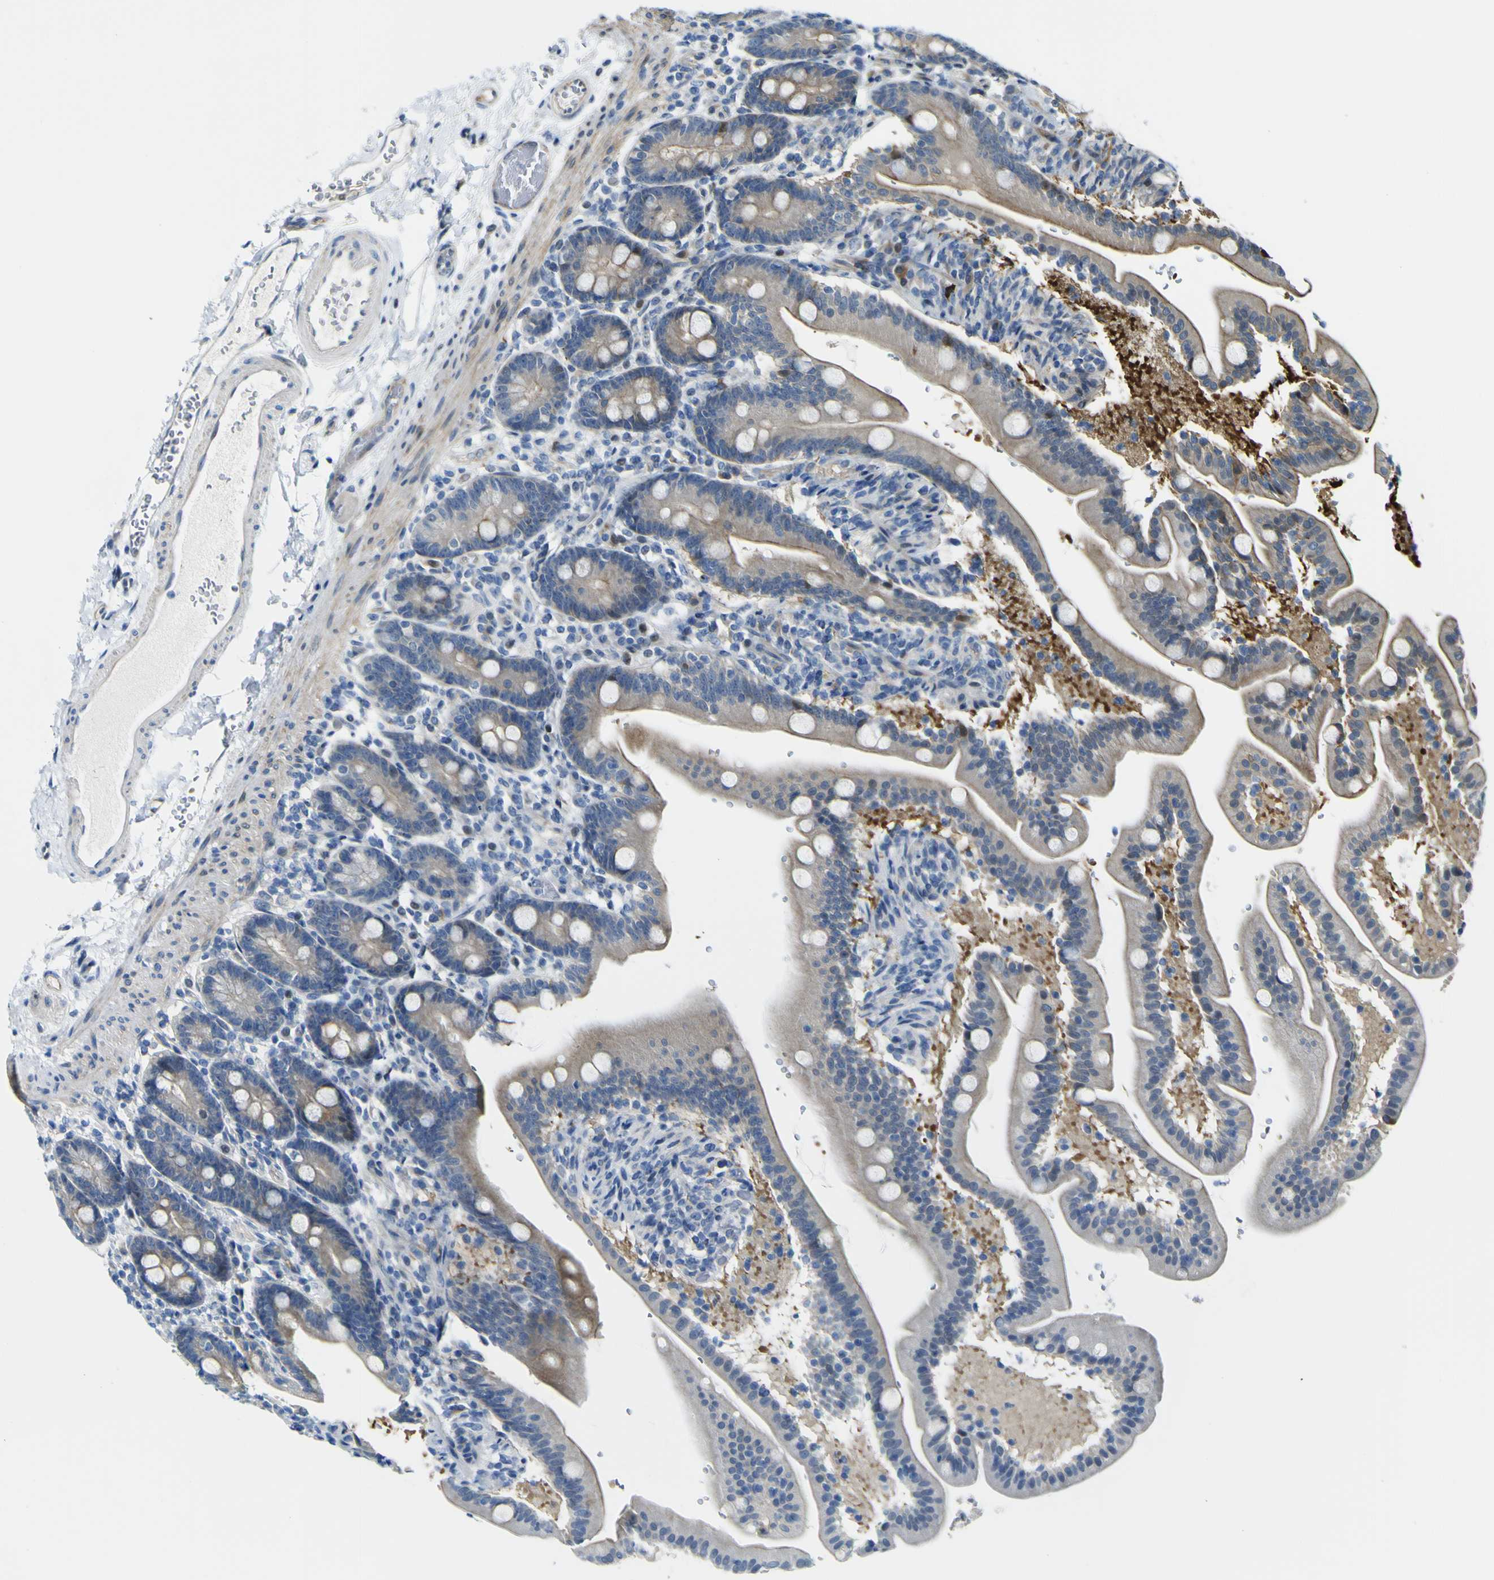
{"staining": {"intensity": "strong", "quantity": "25%-75%", "location": "cytoplasmic/membranous"}, "tissue": "duodenum", "cell_type": "Glandular cells", "image_type": "normal", "snomed": [{"axis": "morphology", "description": "Normal tissue, NOS"}, {"axis": "topography", "description": "Duodenum"}], "caption": "Immunohistochemistry (IHC) of unremarkable human duodenum displays high levels of strong cytoplasmic/membranous positivity in about 25%-75% of glandular cells.", "gene": "KDM7A", "patient": {"sex": "male", "age": 54}}